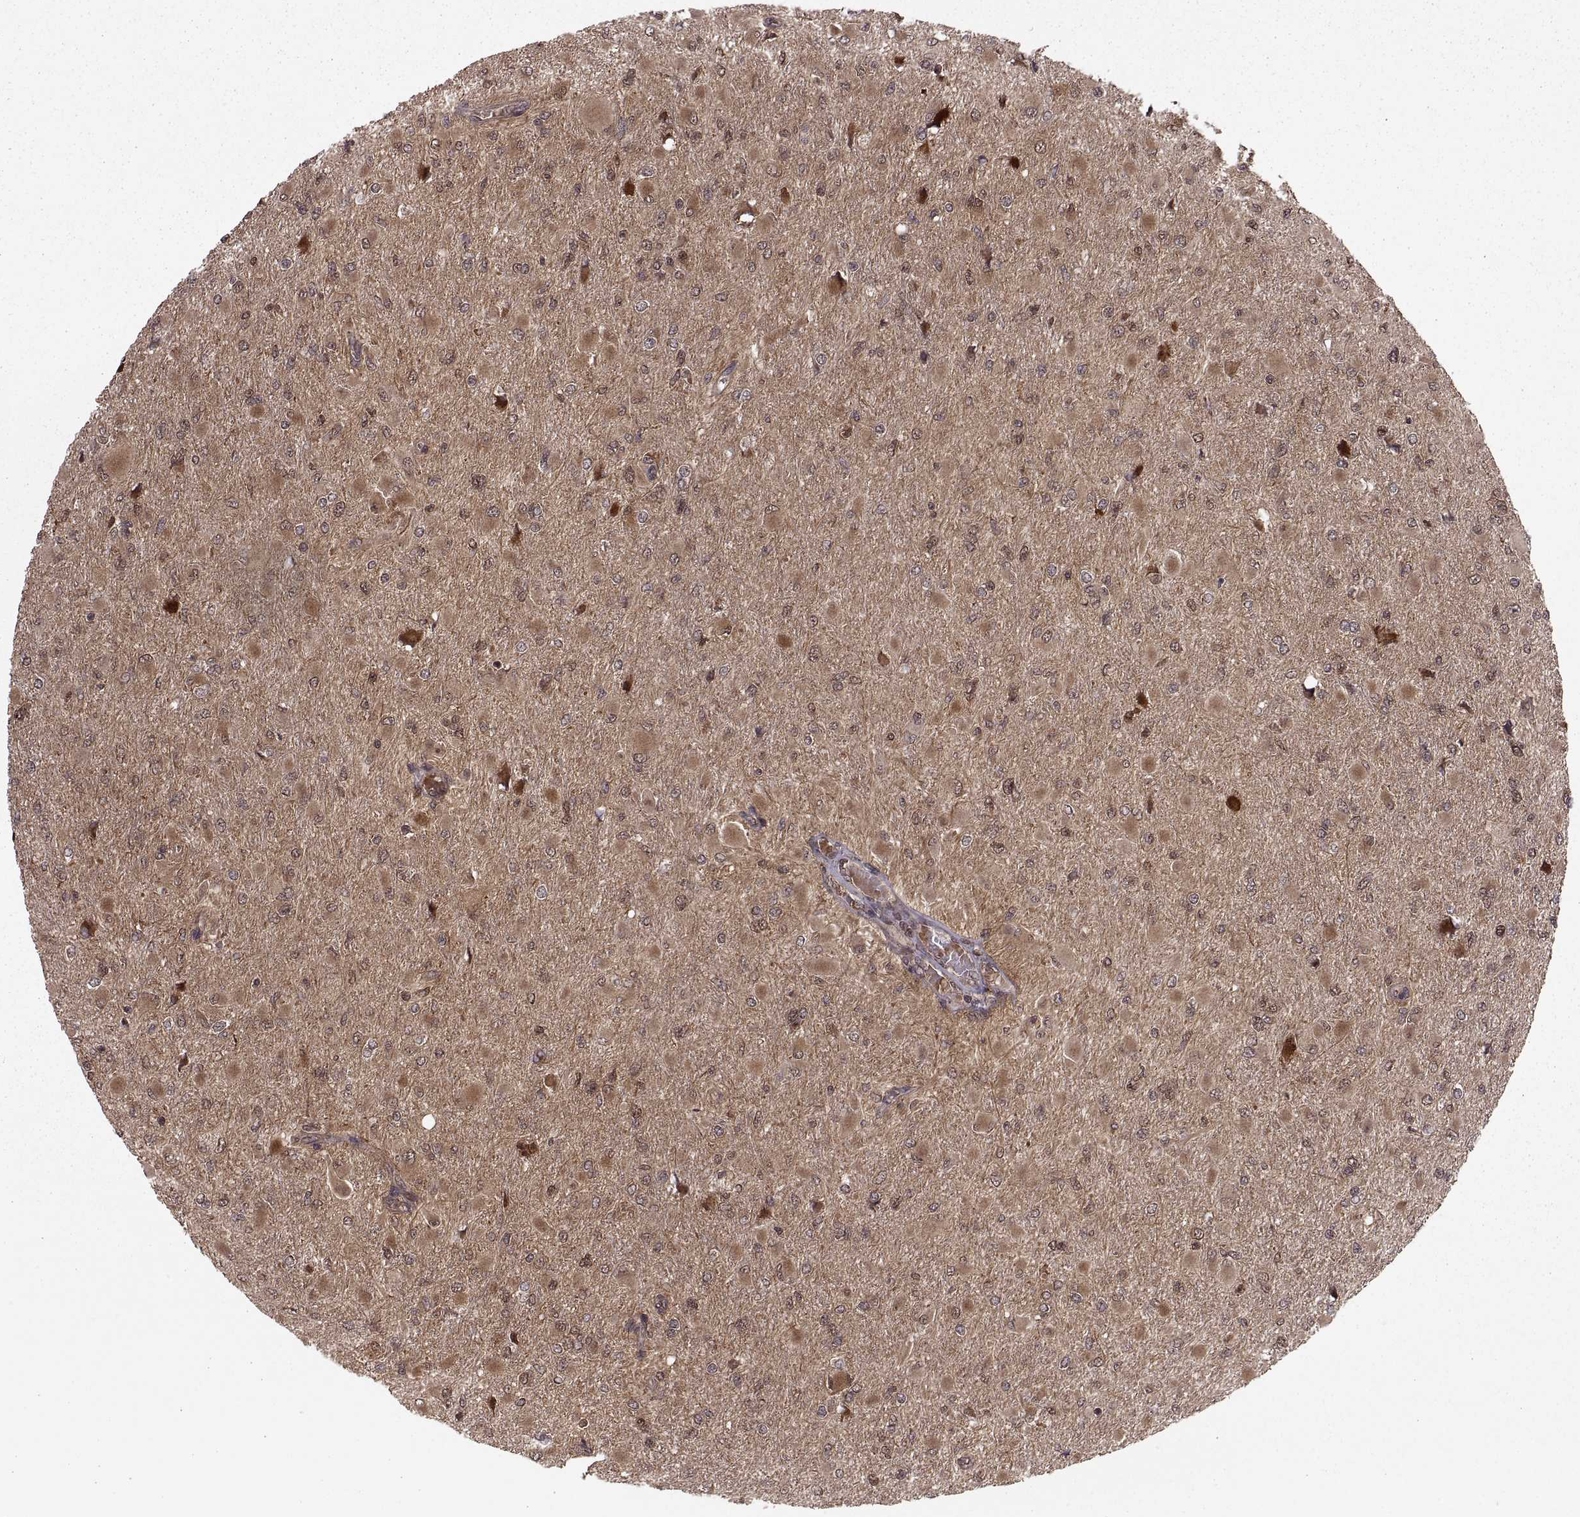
{"staining": {"intensity": "moderate", "quantity": ">75%", "location": "cytoplasmic/membranous"}, "tissue": "glioma", "cell_type": "Tumor cells", "image_type": "cancer", "snomed": [{"axis": "morphology", "description": "Glioma, malignant, High grade"}, {"axis": "topography", "description": "Cerebral cortex"}], "caption": "A medium amount of moderate cytoplasmic/membranous expression is seen in about >75% of tumor cells in glioma tissue.", "gene": "DEDD", "patient": {"sex": "female", "age": 36}}